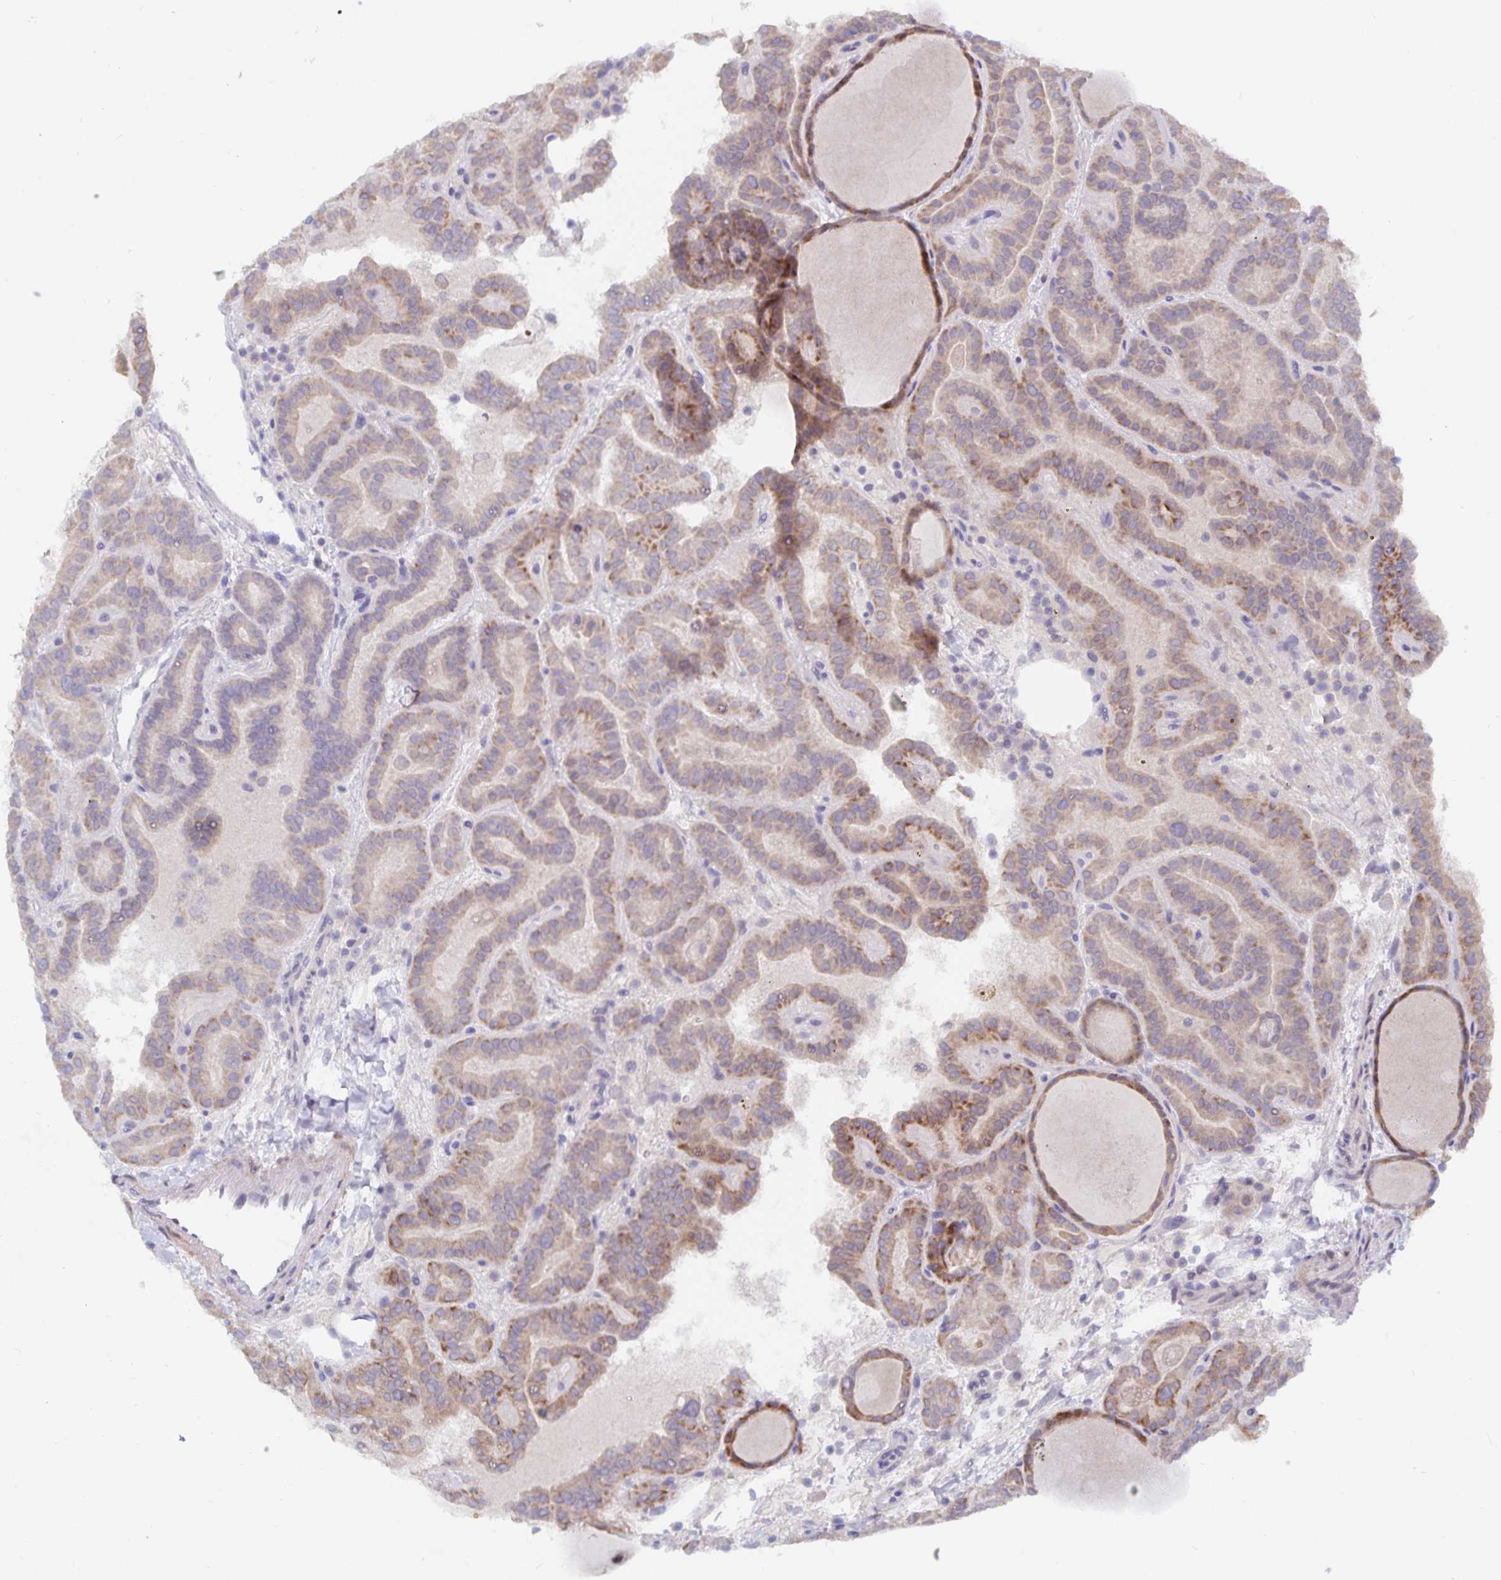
{"staining": {"intensity": "strong", "quantity": "25%-75%", "location": "cytoplasmic/membranous"}, "tissue": "thyroid cancer", "cell_type": "Tumor cells", "image_type": "cancer", "snomed": [{"axis": "morphology", "description": "Papillary adenocarcinoma, NOS"}, {"axis": "topography", "description": "Thyroid gland"}], "caption": "The micrograph reveals immunohistochemical staining of thyroid cancer. There is strong cytoplasmic/membranous positivity is appreciated in approximately 25%-75% of tumor cells.", "gene": "ZIK1", "patient": {"sex": "female", "age": 46}}